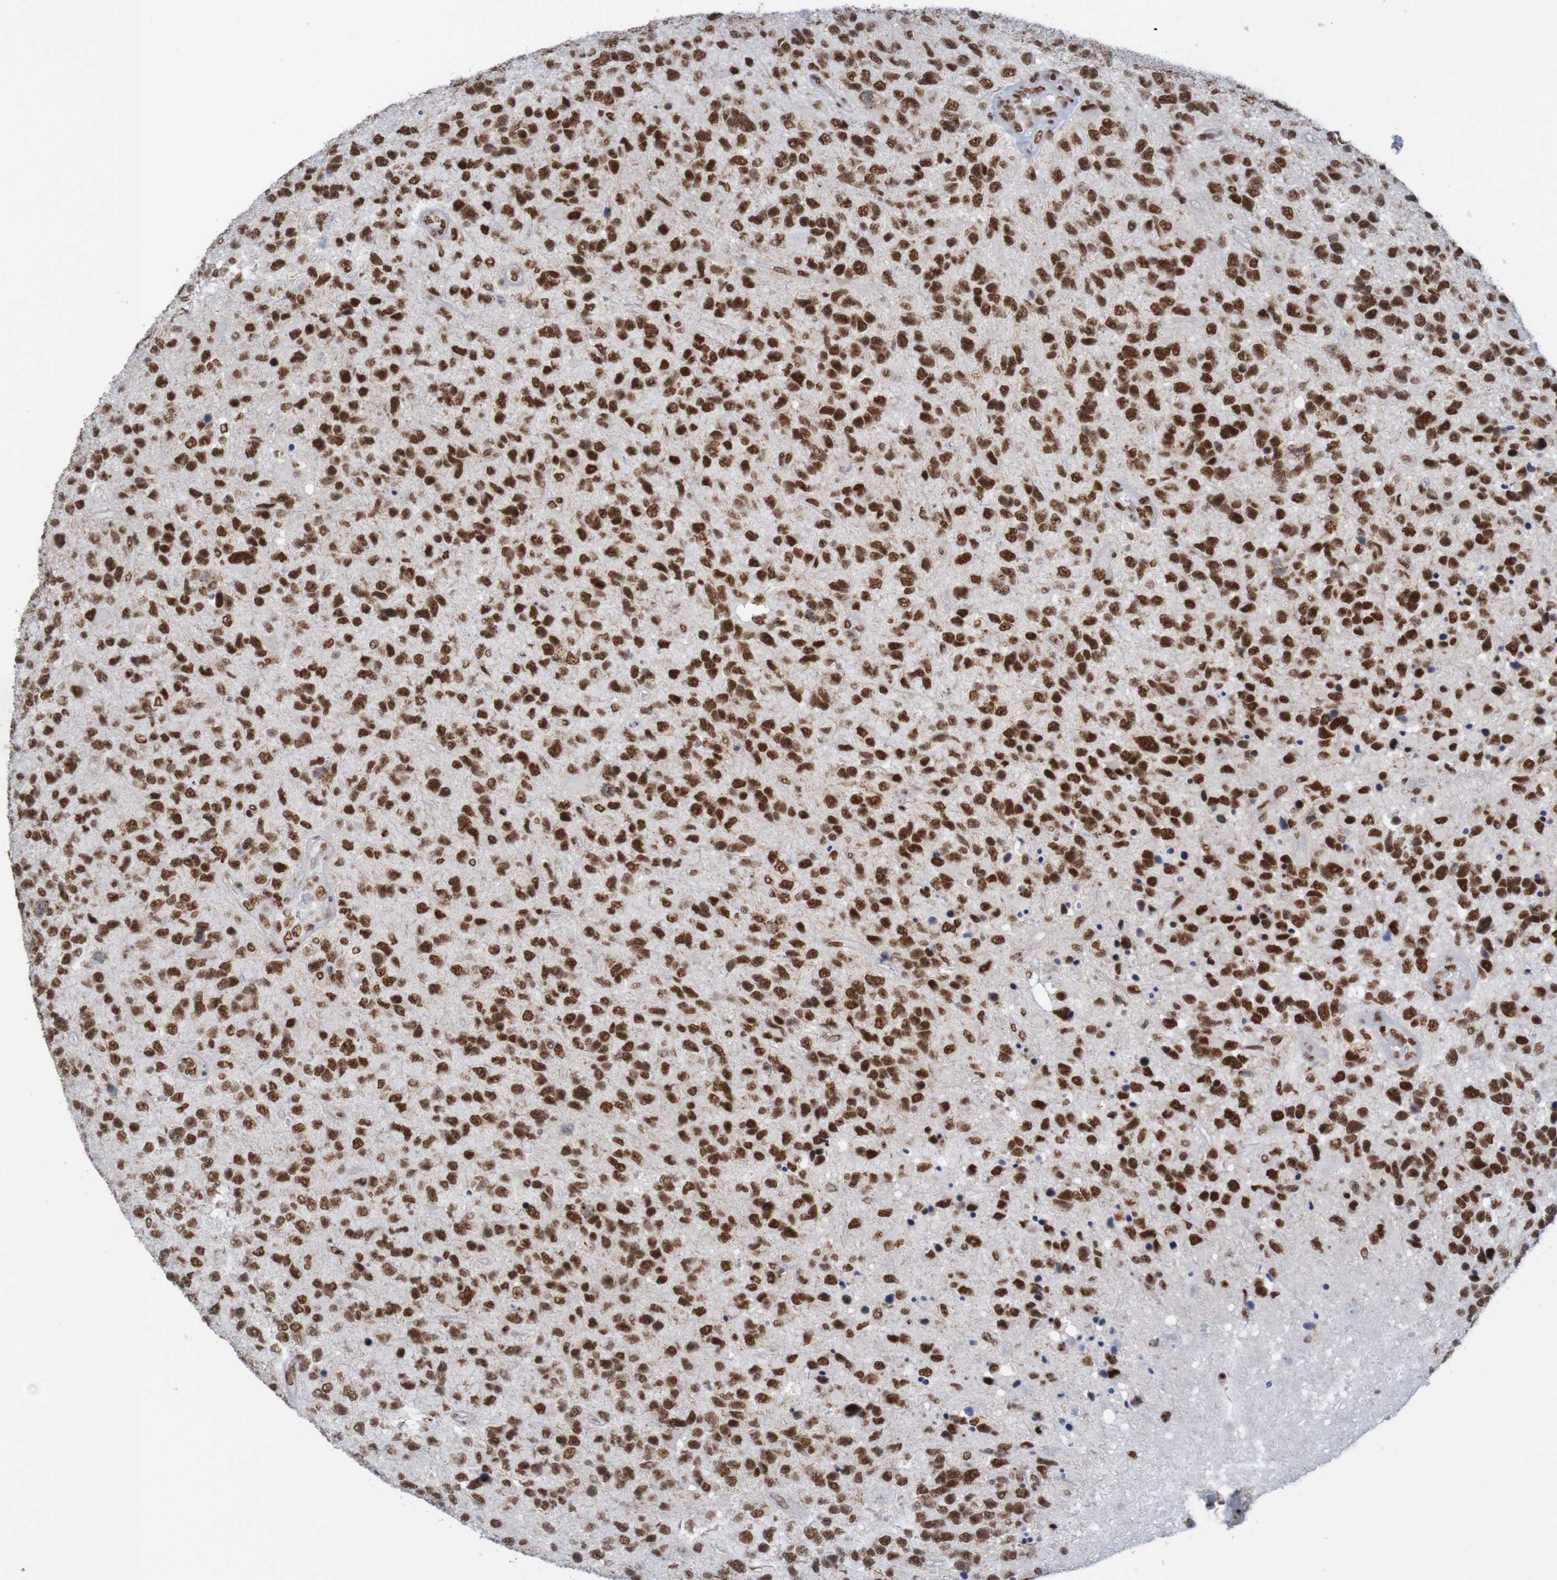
{"staining": {"intensity": "strong", "quantity": ">75%", "location": "nuclear"}, "tissue": "glioma", "cell_type": "Tumor cells", "image_type": "cancer", "snomed": [{"axis": "morphology", "description": "Glioma, malignant, High grade"}, {"axis": "topography", "description": "Brain"}], "caption": "Malignant glioma (high-grade) stained with a brown dye reveals strong nuclear positive positivity in about >75% of tumor cells.", "gene": "THRAP3", "patient": {"sex": "female", "age": 58}}